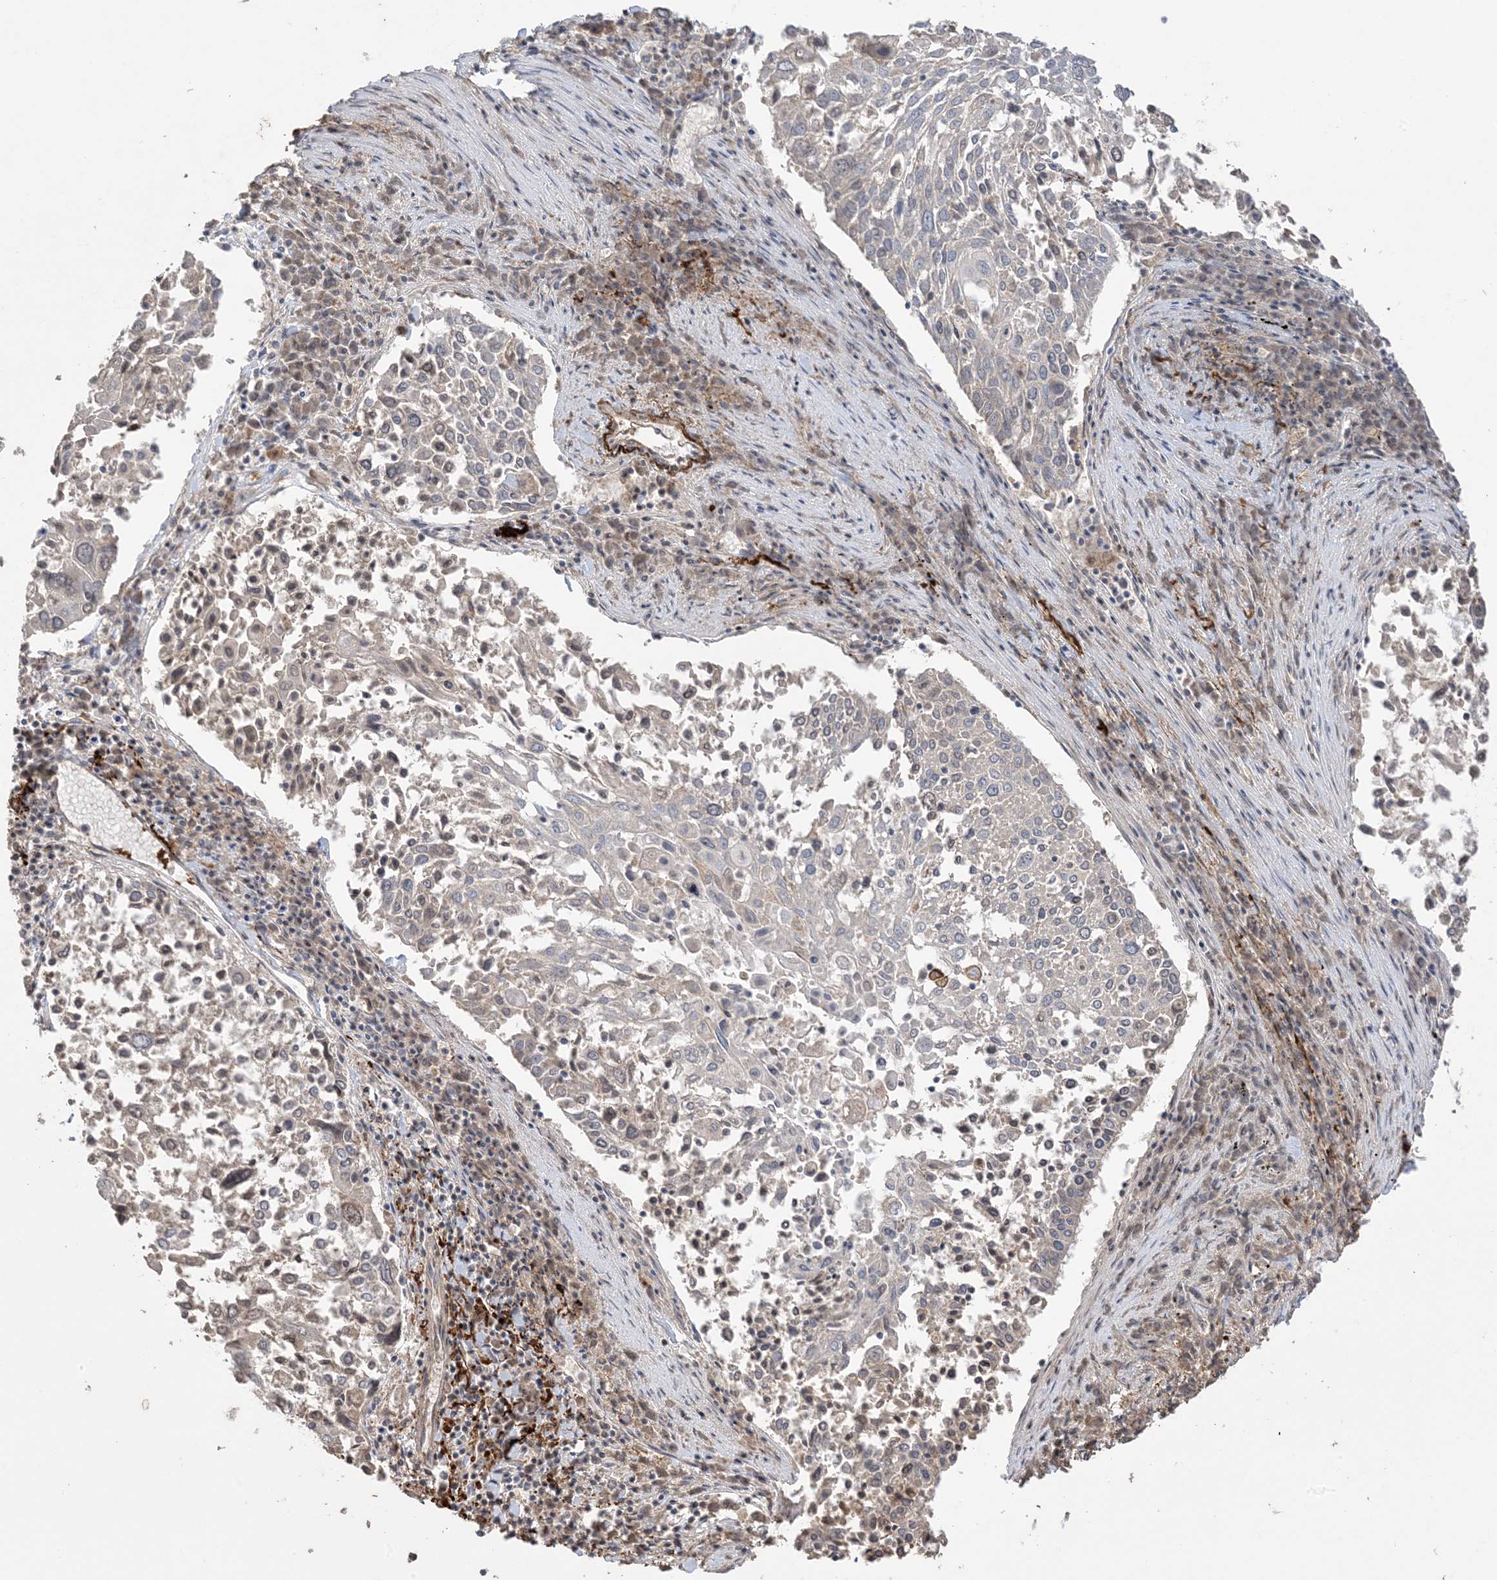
{"staining": {"intensity": "negative", "quantity": "none", "location": "none"}, "tissue": "lung cancer", "cell_type": "Tumor cells", "image_type": "cancer", "snomed": [{"axis": "morphology", "description": "Squamous cell carcinoma, NOS"}, {"axis": "topography", "description": "Lung"}], "caption": "High magnification brightfield microscopy of lung cancer stained with DAB (brown) and counterstained with hematoxylin (blue): tumor cells show no significant expression.", "gene": "XRN1", "patient": {"sex": "male", "age": 65}}